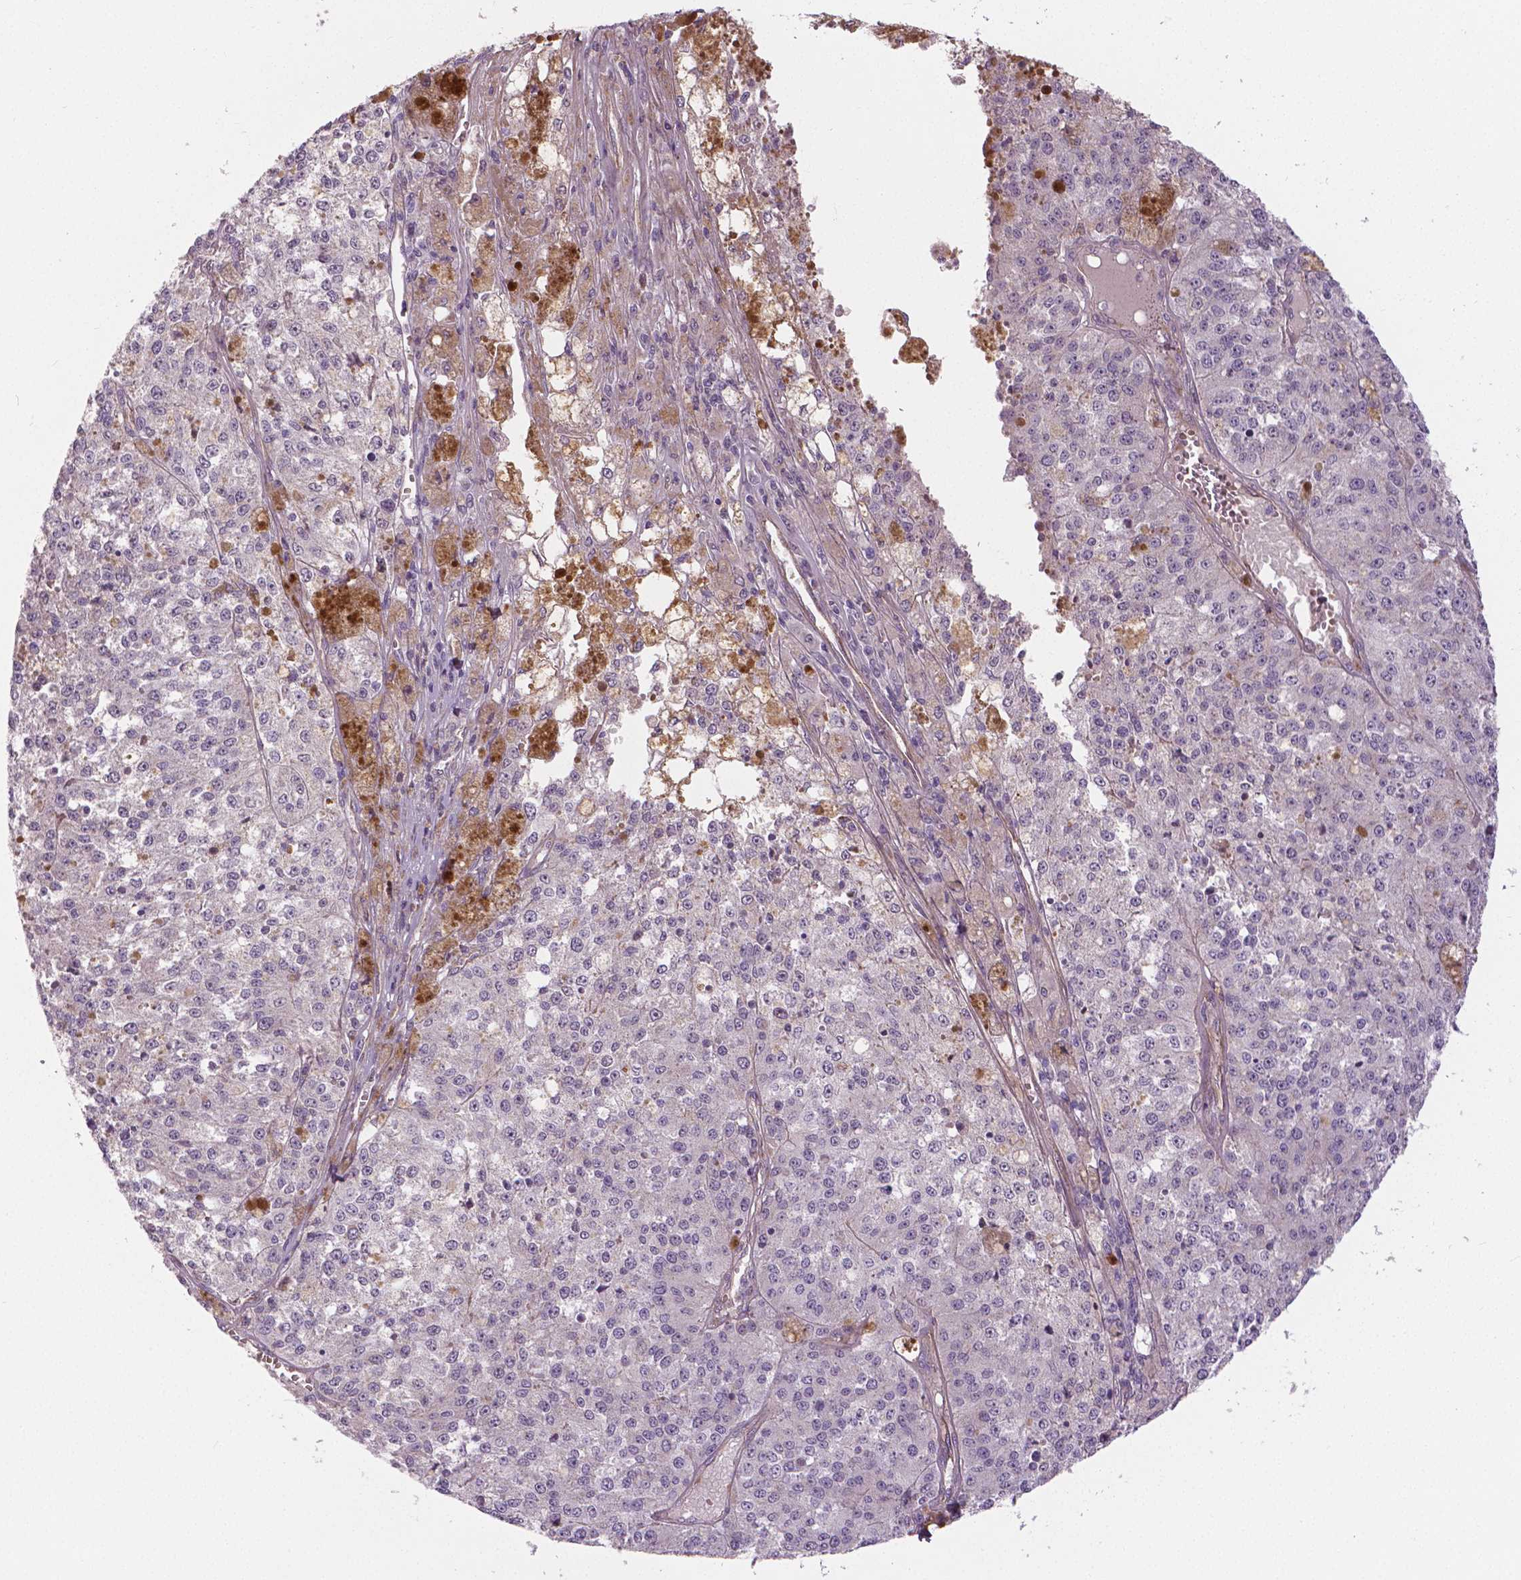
{"staining": {"intensity": "negative", "quantity": "none", "location": "none"}, "tissue": "melanoma", "cell_type": "Tumor cells", "image_type": "cancer", "snomed": [{"axis": "morphology", "description": "Malignant melanoma, Metastatic site"}, {"axis": "topography", "description": "Lymph node"}], "caption": "Melanoma stained for a protein using immunohistochemistry (IHC) displays no expression tumor cells.", "gene": "FLT1", "patient": {"sex": "female", "age": 64}}